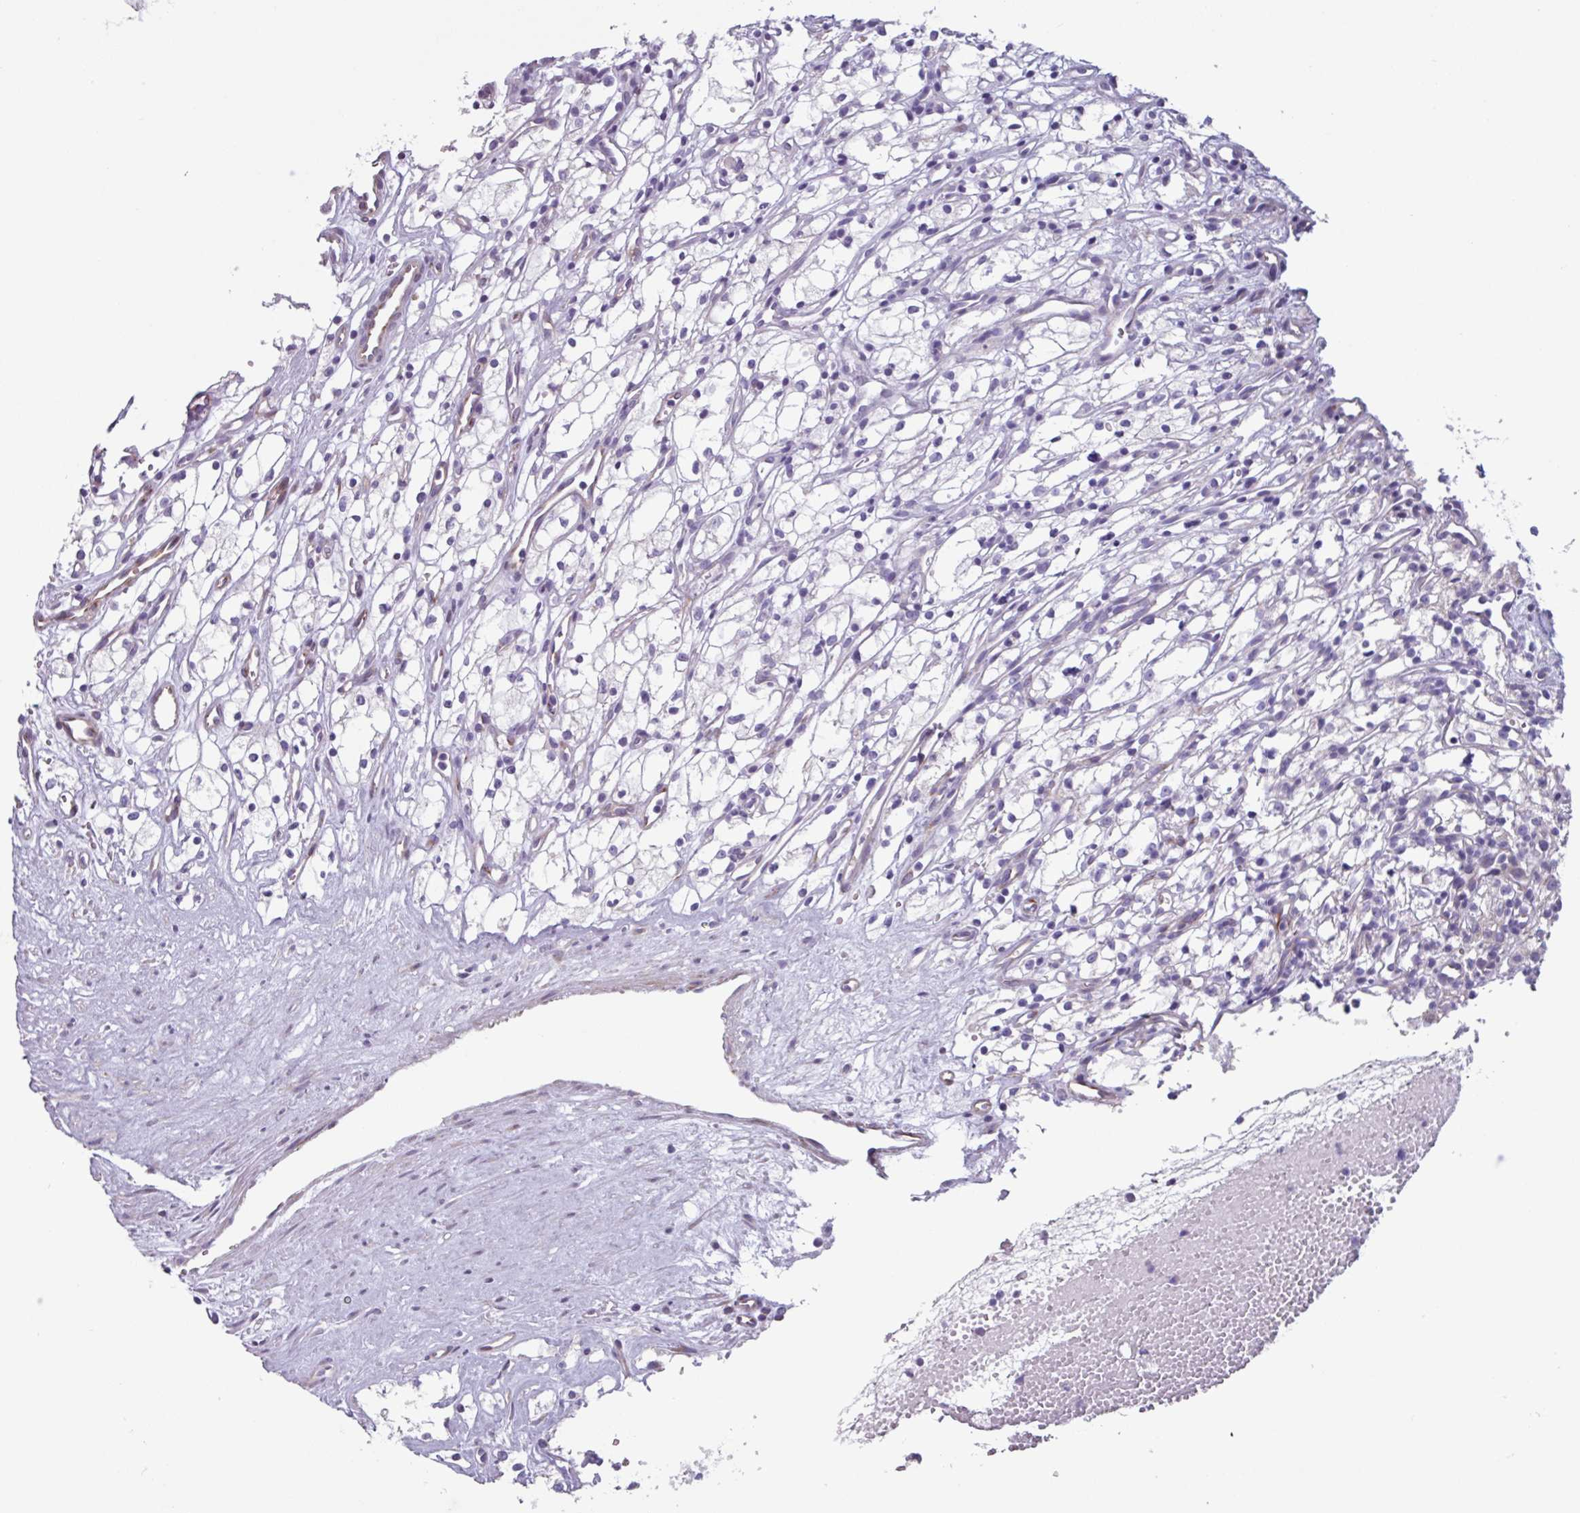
{"staining": {"intensity": "negative", "quantity": "none", "location": "none"}, "tissue": "renal cancer", "cell_type": "Tumor cells", "image_type": "cancer", "snomed": [{"axis": "morphology", "description": "Adenocarcinoma, NOS"}, {"axis": "topography", "description": "Kidney"}], "caption": "Micrograph shows no protein staining in tumor cells of adenocarcinoma (renal) tissue.", "gene": "ADGRE1", "patient": {"sex": "male", "age": 59}}